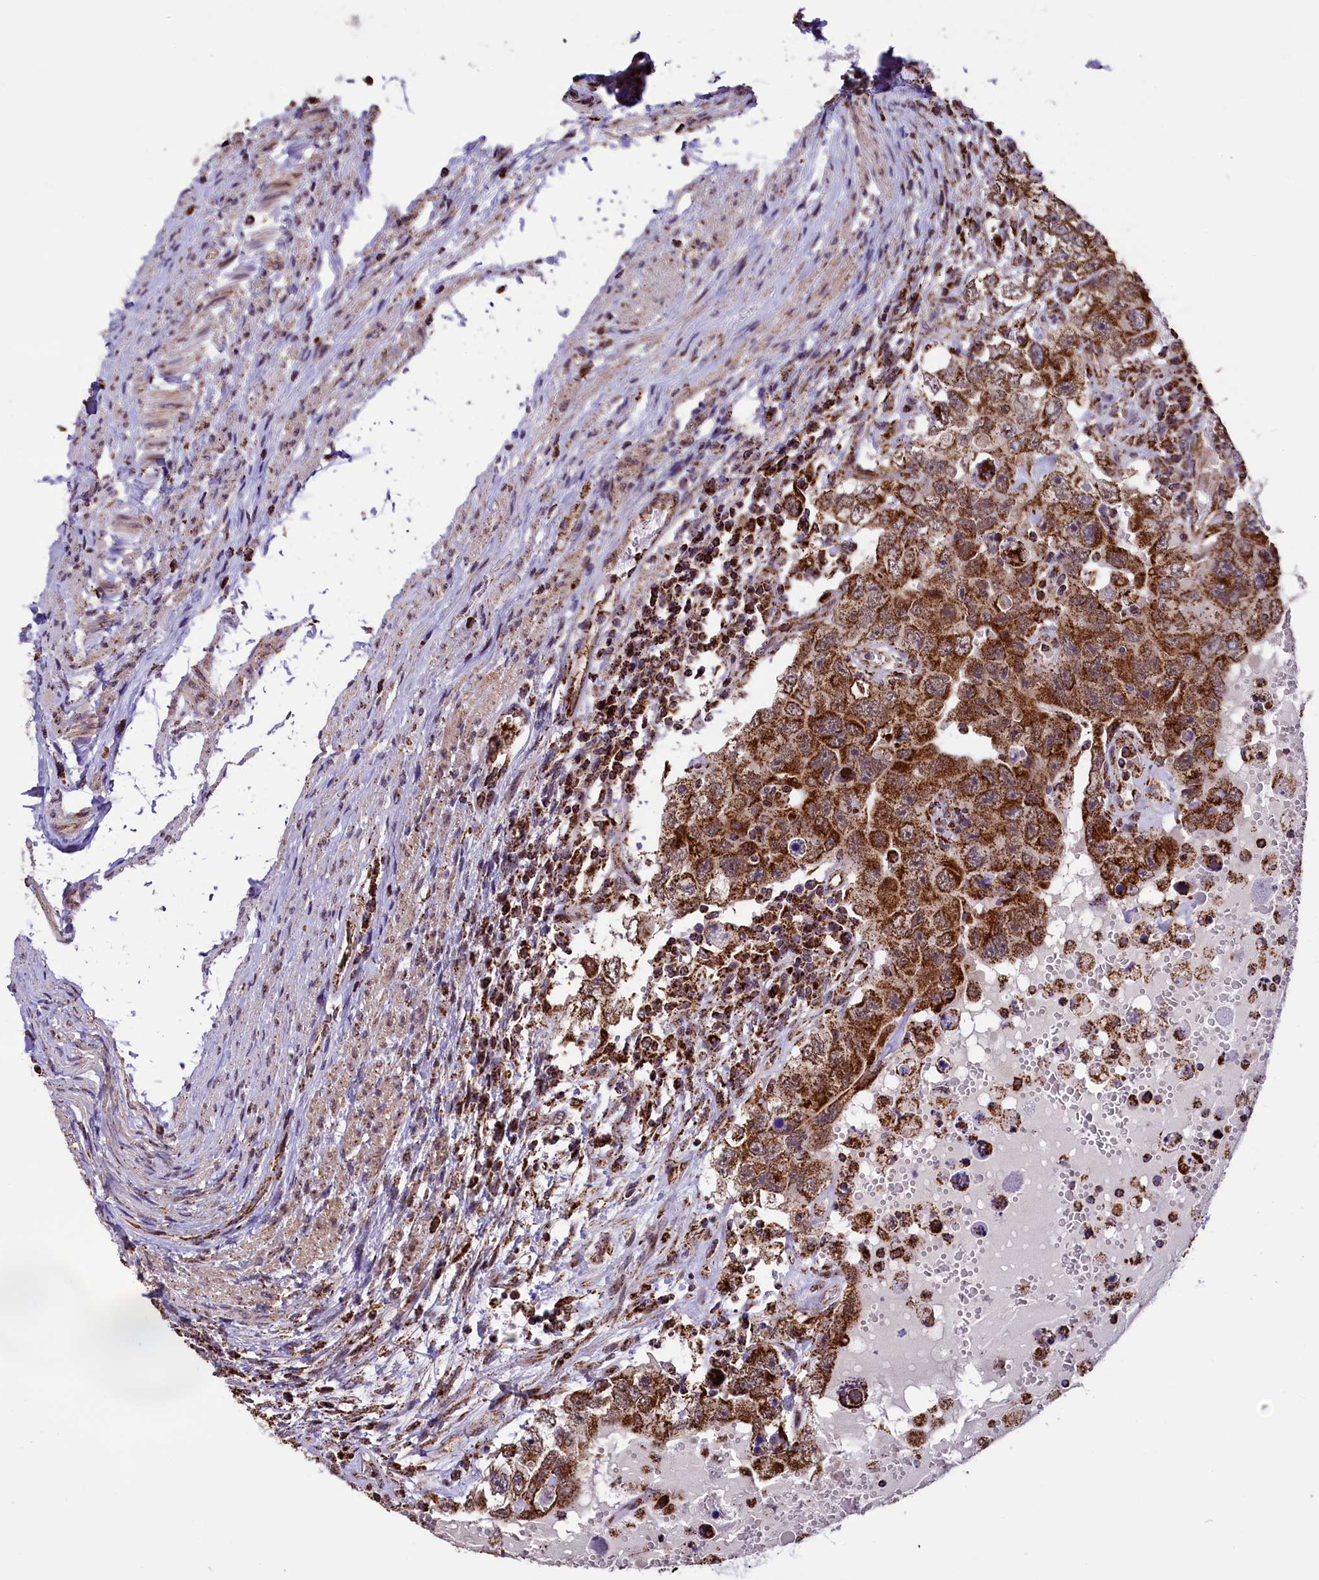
{"staining": {"intensity": "strong", "quantity": ">75%", "location": "cytoplasmic/membranous"}, "tissue": "testis cancer", "cell_type": "Tumor cells", "image_type": "cancer", "snomed": [{"axis": "morphology", "description": "Carcinoma, Embryonal, NOS"}, {"axis": "topography", "description": "Testis"}], "caption": "High-power microscopy captured an immunohistochemistry (IHC) micrograph of embryonal carcinoma (testis), revealing strong cytoplasmic/membranous staining in approximately >75% of tumor cells.", "gene": "KLC2", "patient": {"sex": "male", "age": 26}}